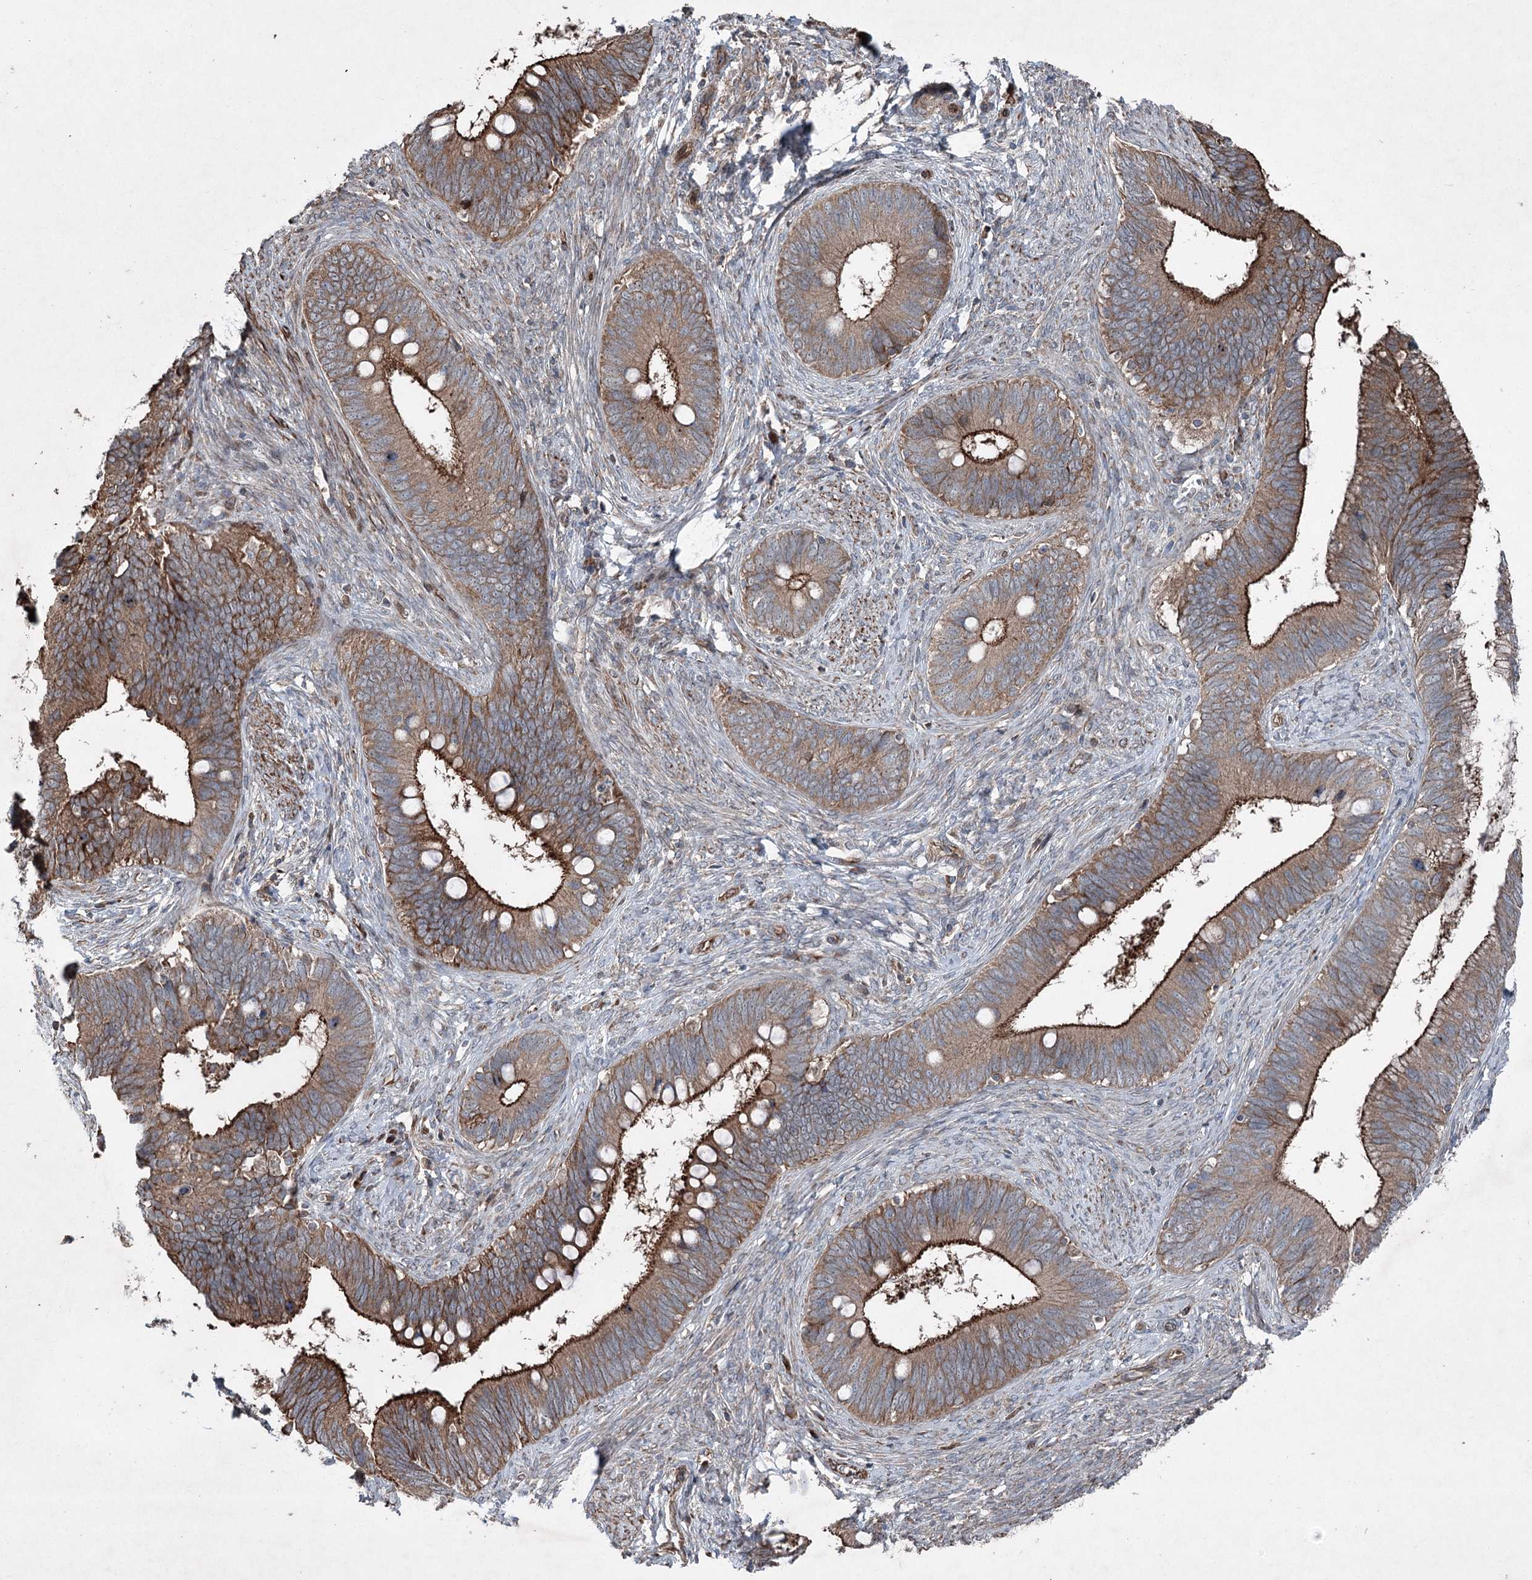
{"staining": {"intensity": "strong", "quantity": ">75%", "location": "cytoplasmic/membranous"}, "tissue": "cervical cancer", "cell_type": "Tumor cells", "image_type": "cancer", "snomed": [{"axis": "morphology", "description": "Adenocarcinoma, NOS"}, {"axis": "topography", "description": "Cervix"}], "caption": "Cervical adenocarcinoma was stained to show a protein in brown. There is high levels of strong cytoplasmic/membranous expression in about >75% of tumor cells.", "gene": "SERINC5", "patient": {"sex": "female", "age": 42}}